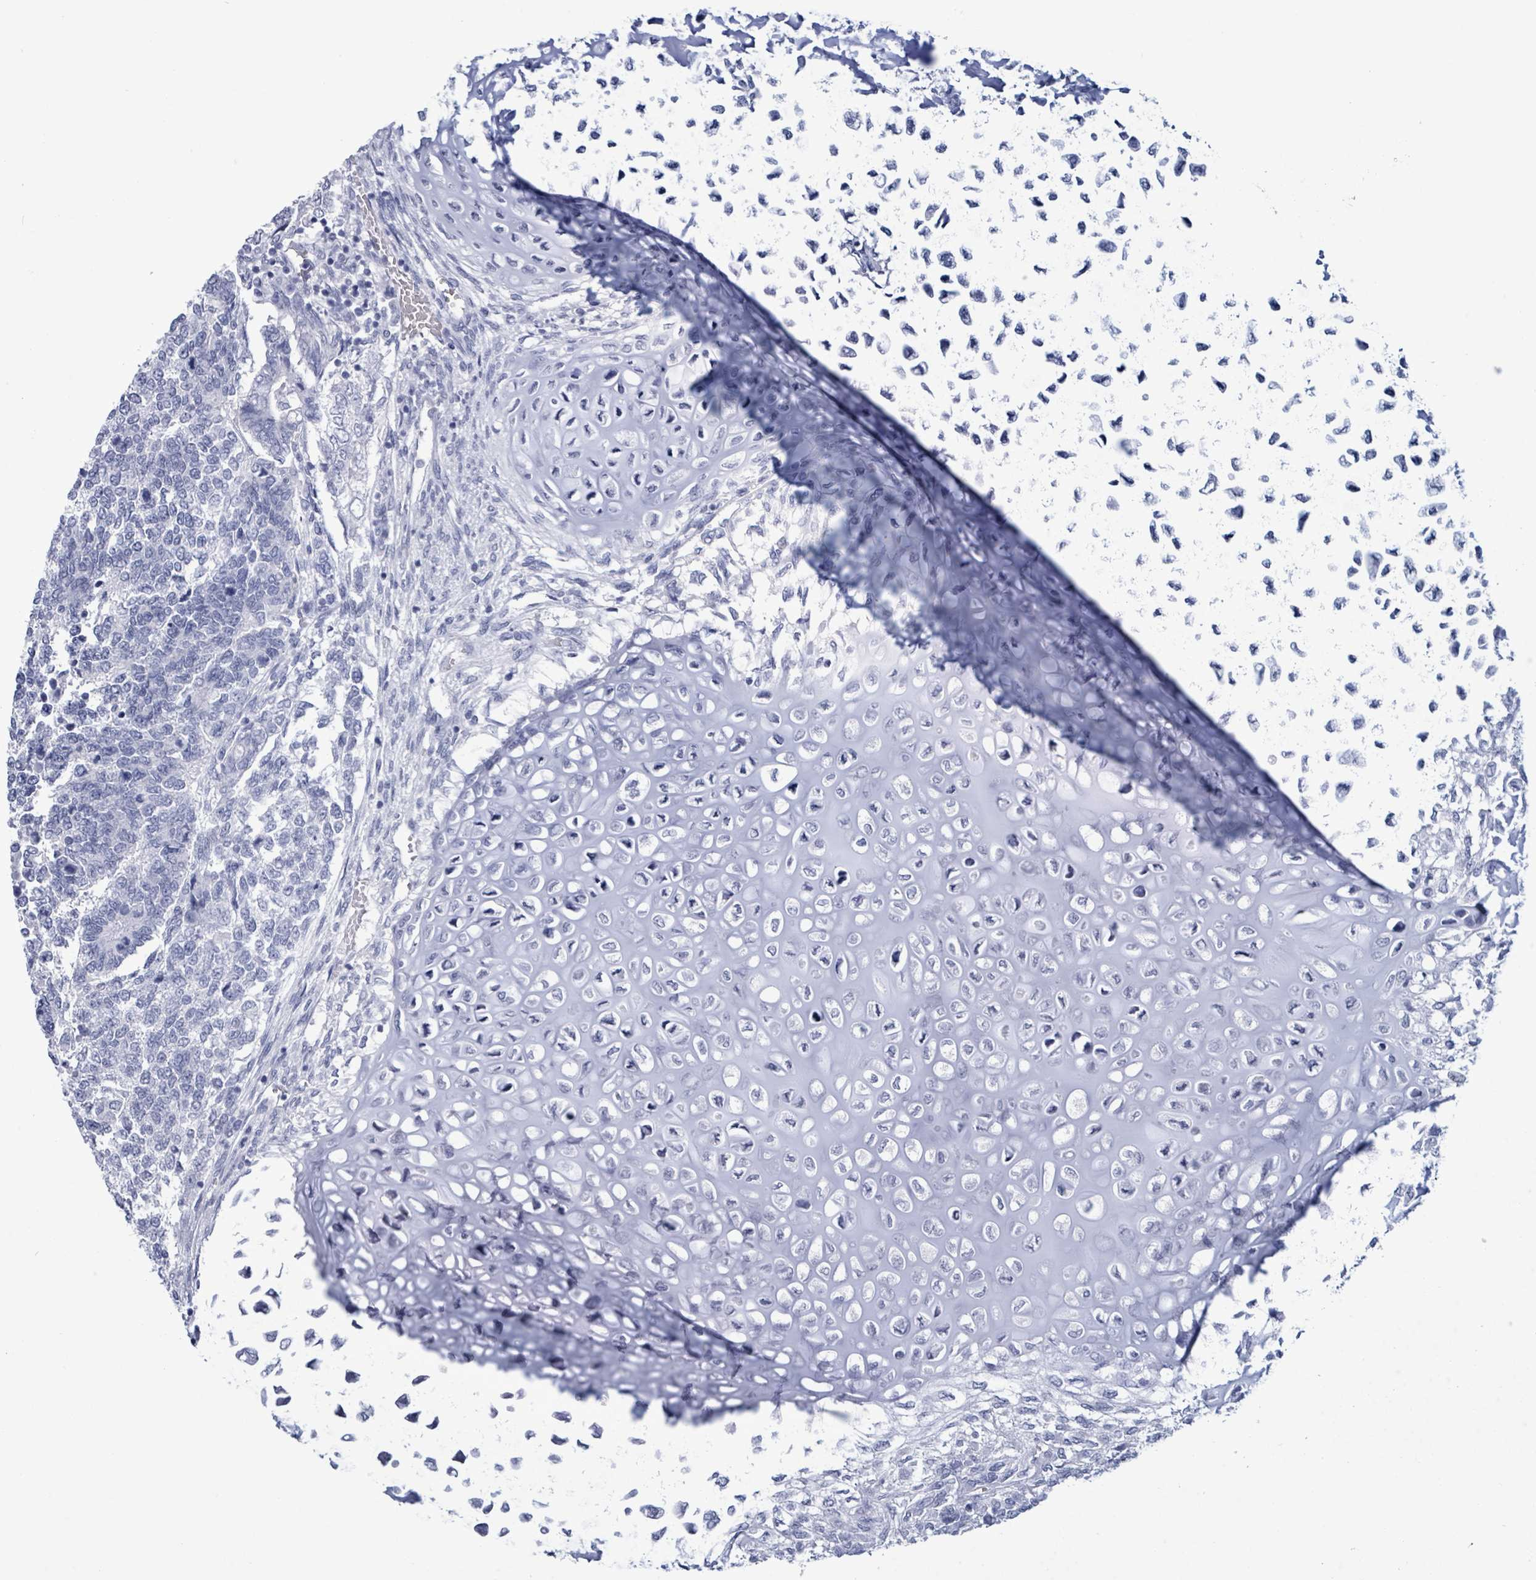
{"staining": {"intensity": "negative", "quantity": "none", "location": "none"}, "tissue": "testis cancer", "cell_type": "Tumor cells", "image_type": "cancer", "snomed": [{"axis": "morphology", "description": "Carcinoma, Embryonal, NOS"}, {"axis": "topography", "description": "Testis"}], "caption": "Immunohistochemical staining of human testis cancer (embryonal carcinoma) displays no significant staining in tumor cells. The staining is performed using DAB (3,3'-diaminobenzidine) brown chromogen with nuclei counter-stained in using hematoxylin.", "gene": "NKX2-1", "patient": {"sex": "male", "age": 23}}